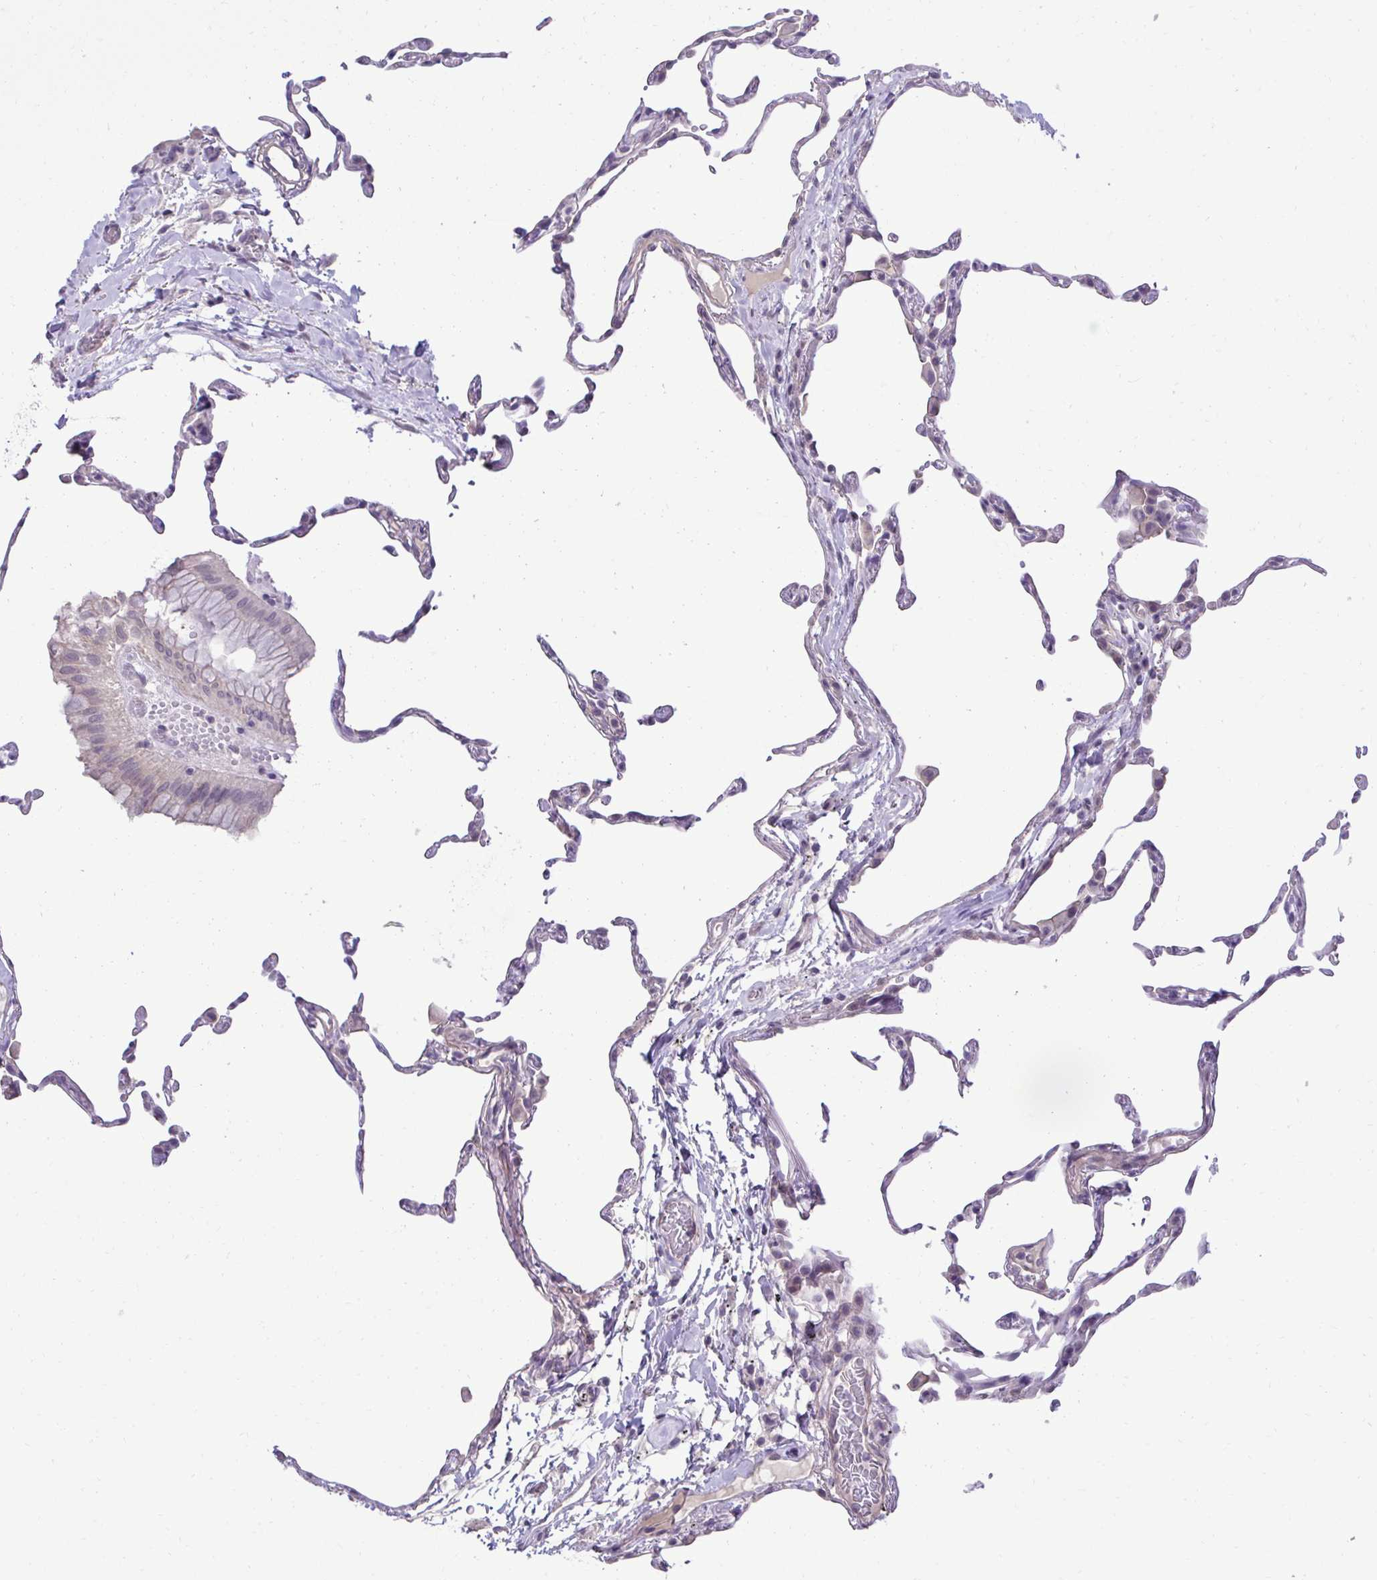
{"staining": {"intensity": "negative", "quantity": "none", "location": "none"}, "tissue": "lung", "cell_type": "Alveolar cells", "image_type": "normal", "snomed": [{"axis": "morphology", "description": "Normal tissue, NOS"}, {"axis": "topography", "description": "Lung"}], "caption": "DAB (3,3'-diaminobenzidine) immunohistochemical staining of benign lung reveals no significant staining in alveolar cells.", "gene": "SLC30A3", "patient": {"sex": "female", "age": 57}}